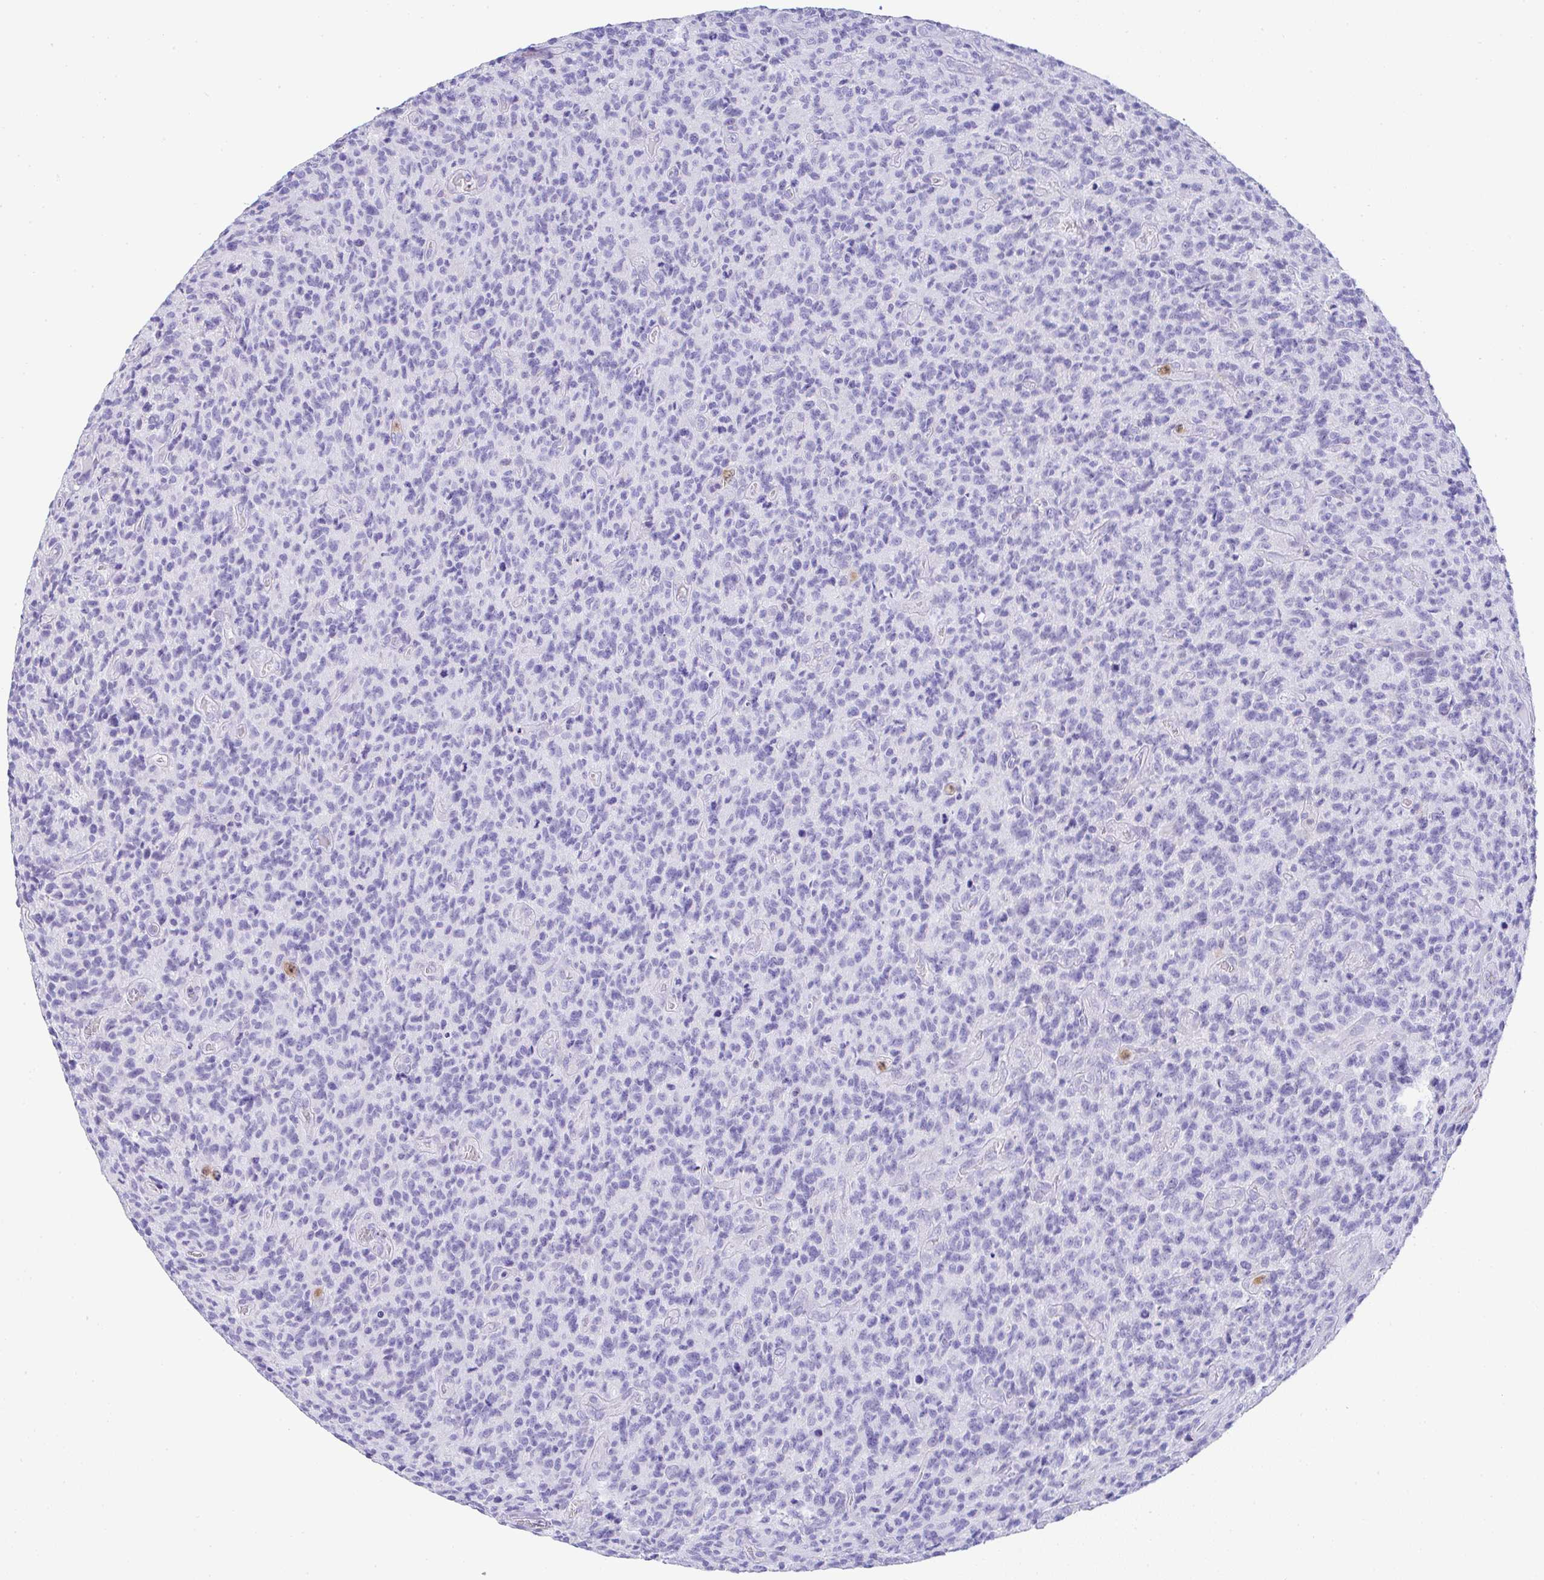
{"staining": {"intensity": "negative", "quantity": "none", "location": "none"}, "tissue": "glioma", "cell_type": "Tumor cells", "image_type": "cancer", "snomed": [{"axis": "morphology", "description": "Glioma, malignant, High grade"}, {"axis": "topography", "description": "Brain"}], "caption": "Immunohistochemistry of human malignant glioma (high-grade) demonstrates no positivity in tumor cells.", "gene": "TNFAIP8", "patient": {"sex": "male", "age": 76}}